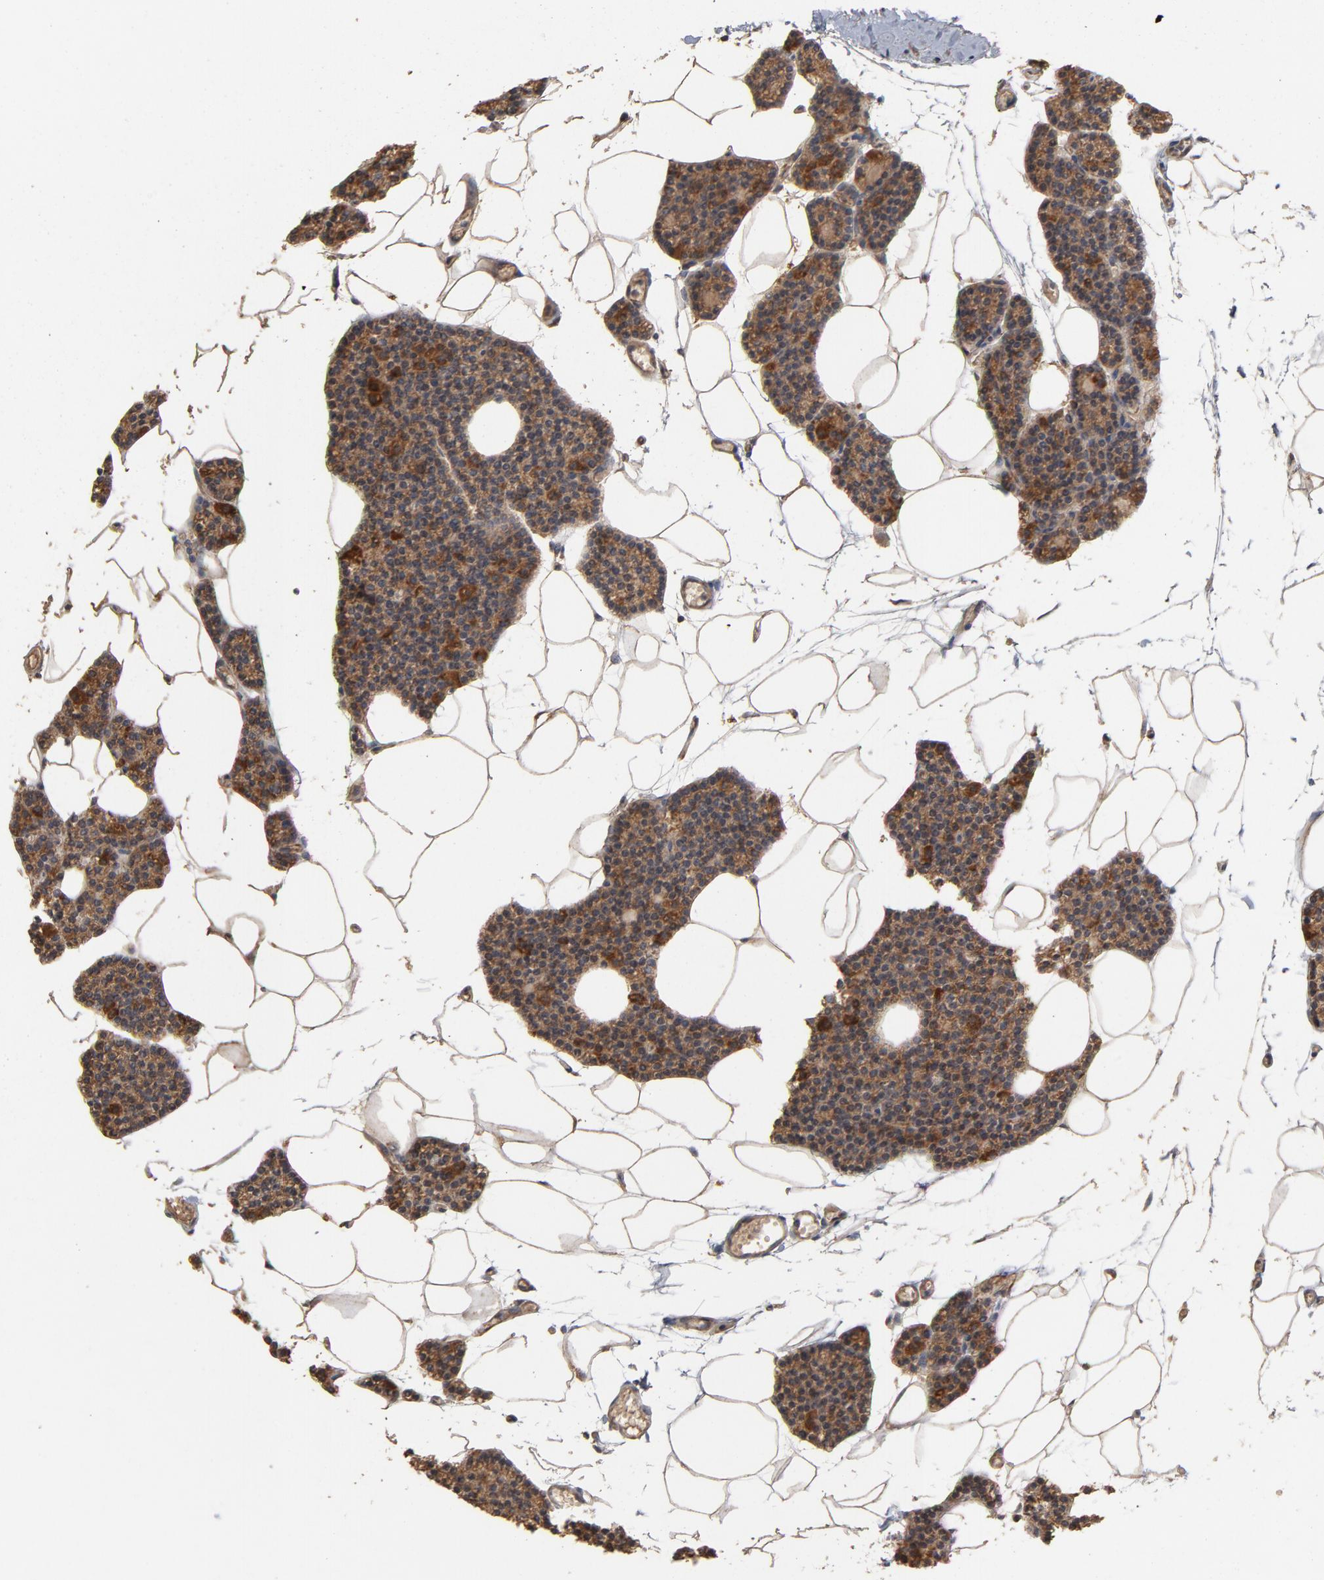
{"staining": {"intensity": "moderate", "quantity": ">75%", "location": "cytoplasmic/membranous"}, "tissue": "parathyroid gland", "cell_type": "Glandular cells", "image_type": "normal", "snomed": [{"axis": "morphology", "description": "Normal tissue, NOS"}, {"axis": "topography", "description": "Parathyroid gland"}], "caption": "The immunohistochemical stain highlights moderate cytoplasmic/membranous staining in glandular cells of benign parathyroid gland. Immunohistochemistry stains the protein in brown and the nuclei are stained blue.", "gene": "CCDC134", "patient": {"sex": "female", "age": 66}}